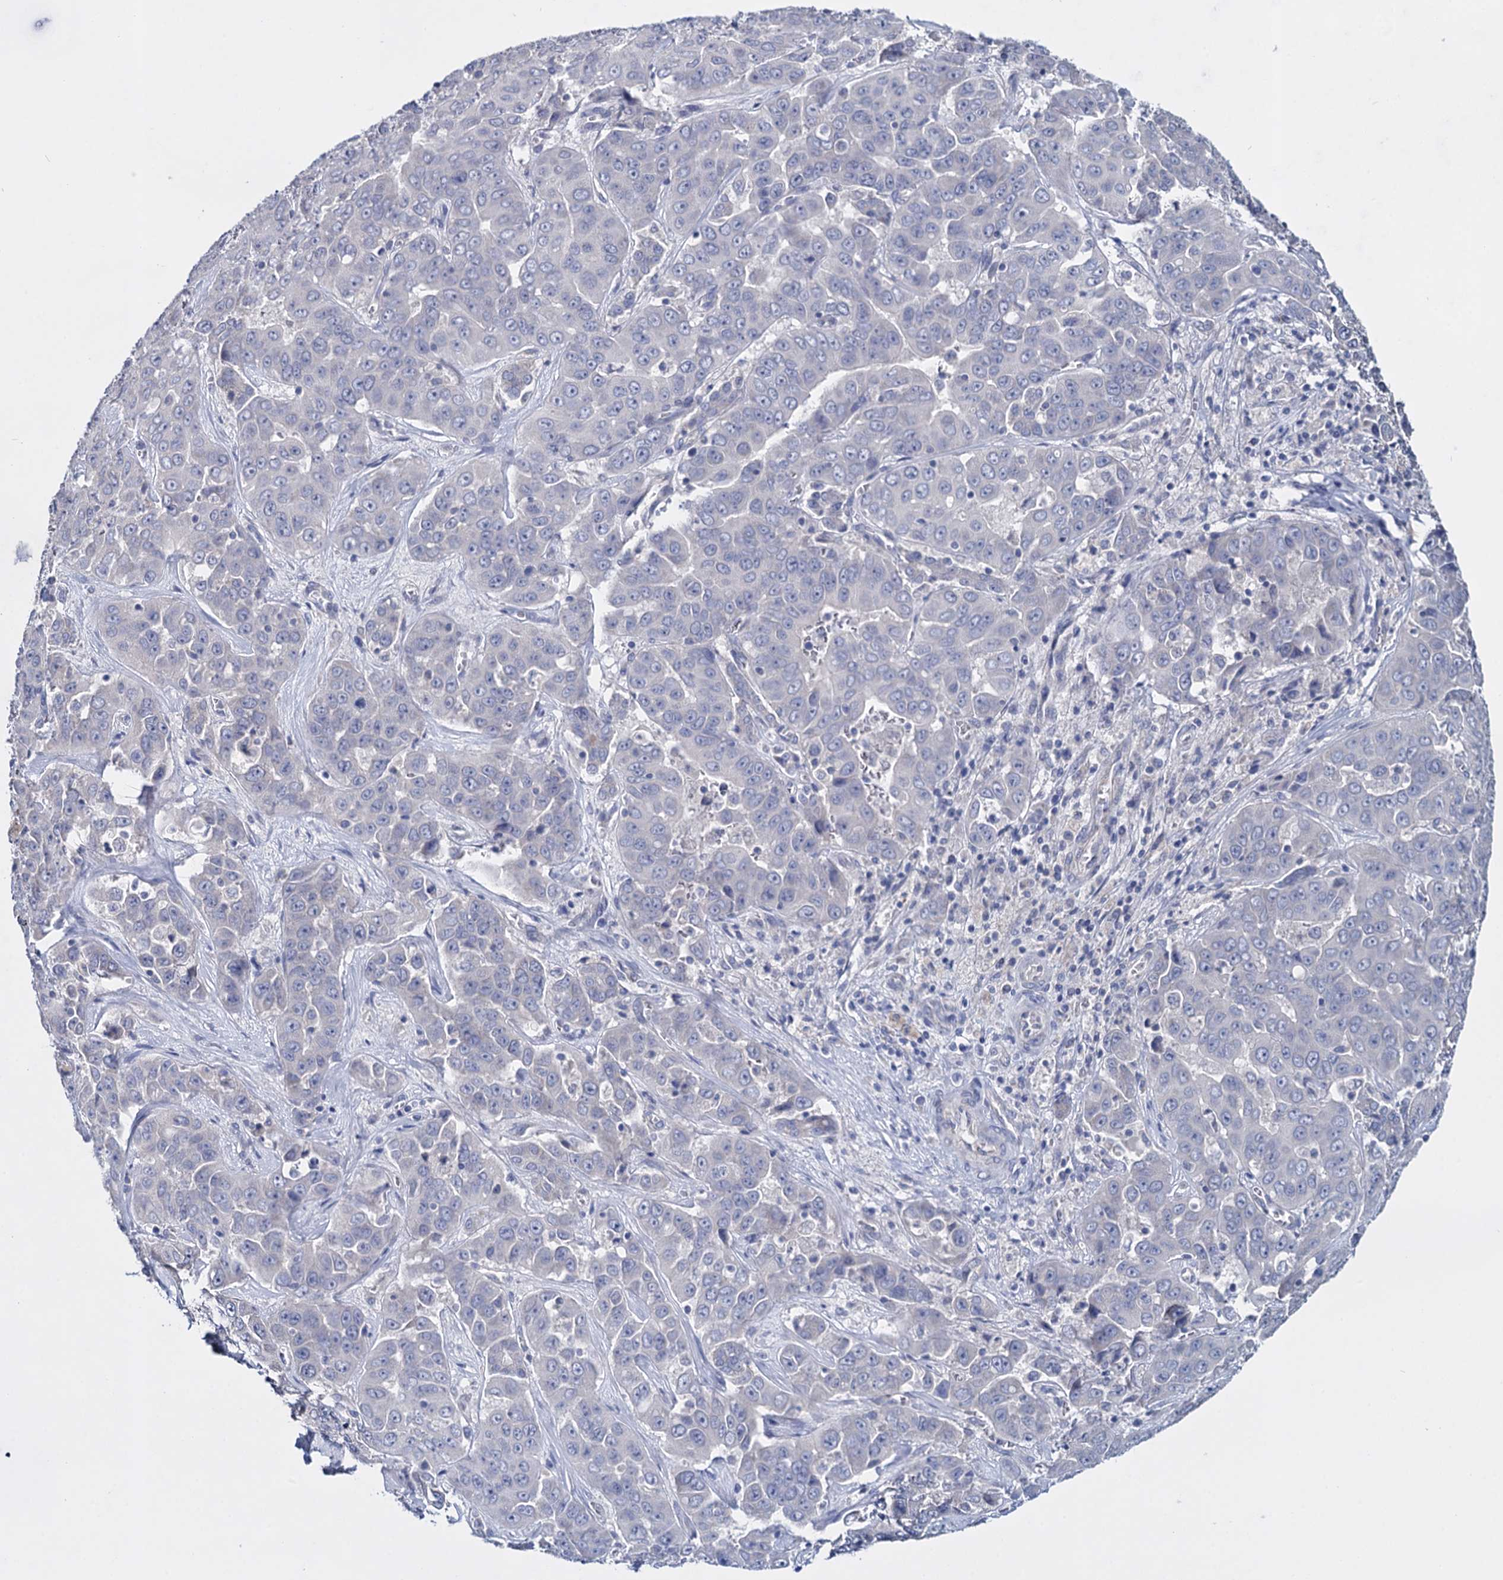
{"staining": {"intensity": "negative", "quantity": "none", "location": "none"}, "tissue": "liver cancer", "cell_type": "Tumor cells", "image_type": "cancer", "snomed": [{"axis": "morphology", "description": "Cholangiocarcinoma"}, {"axis": "topography", "description": "Liver"}], "caption": "An IHC image of liver cholangiocarcinoma is shown. There is no staining in tumor cells of liver cholangiocarcinoma.", "gene": "GSTM2", "patient": {"sex": "female", "age": 52}}